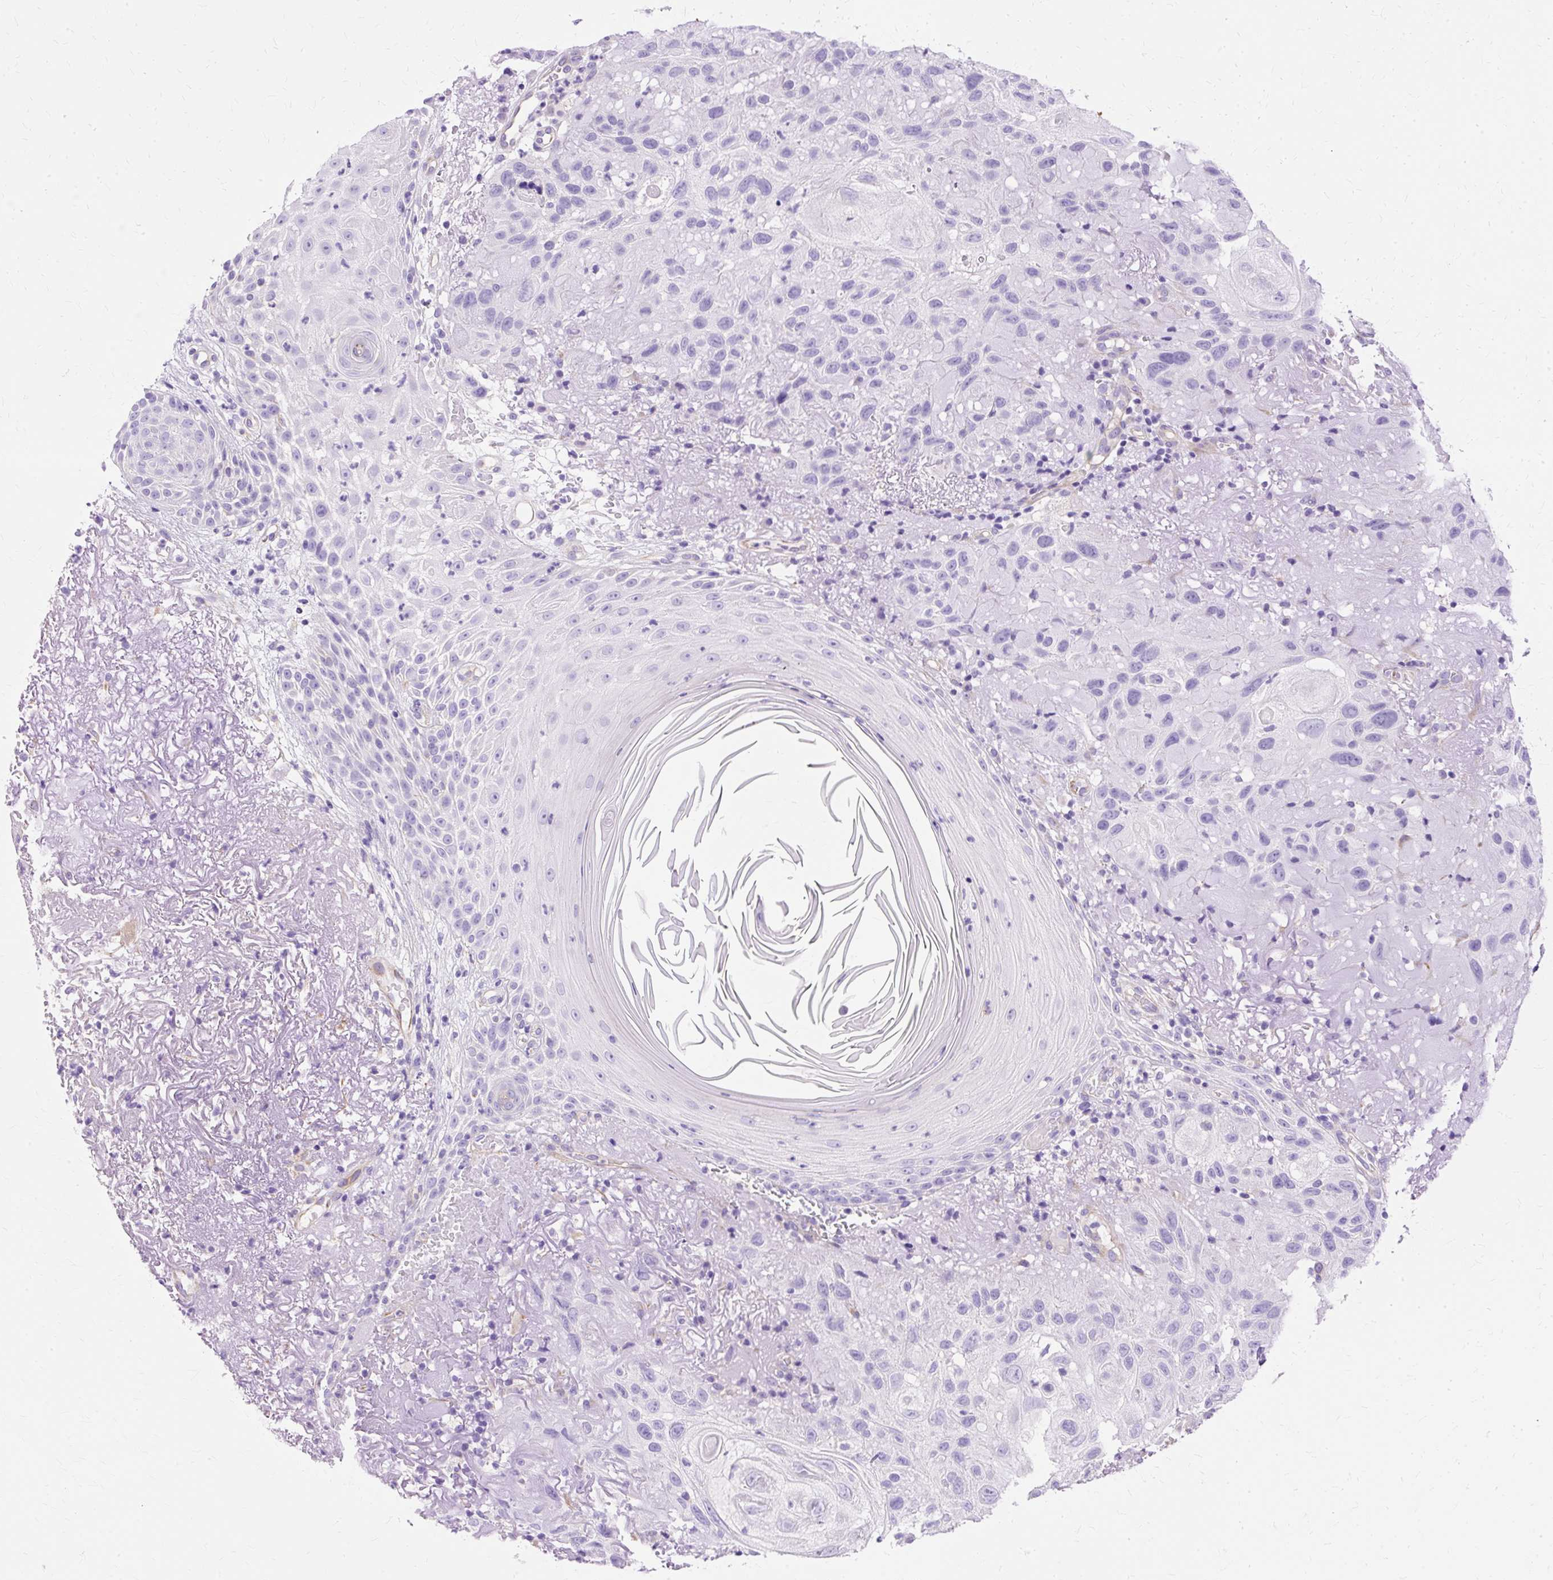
{"staining": {"intensity": "negative", "quantity": "none", "location": "none"}, "tissue": "skin cancer", "cell_type": "Tumor cells", "image_type": "cancer", "snomed": [{"axis": "morphology", "description": "Normal tissue, NOS"}, {"axis": "morphology", "description": "Squamous cell carcinoma, NOS"}, {"axis": "topography", "description": "Skin"}], "caption": "There is no significant positivity in tumor cells of squamous cell carcinoma (skin). (DAB immunohistochemistry with hematoxylin counter stain).", "gene": "MYO6", "patient": {"sex": "female", "age": 96}}